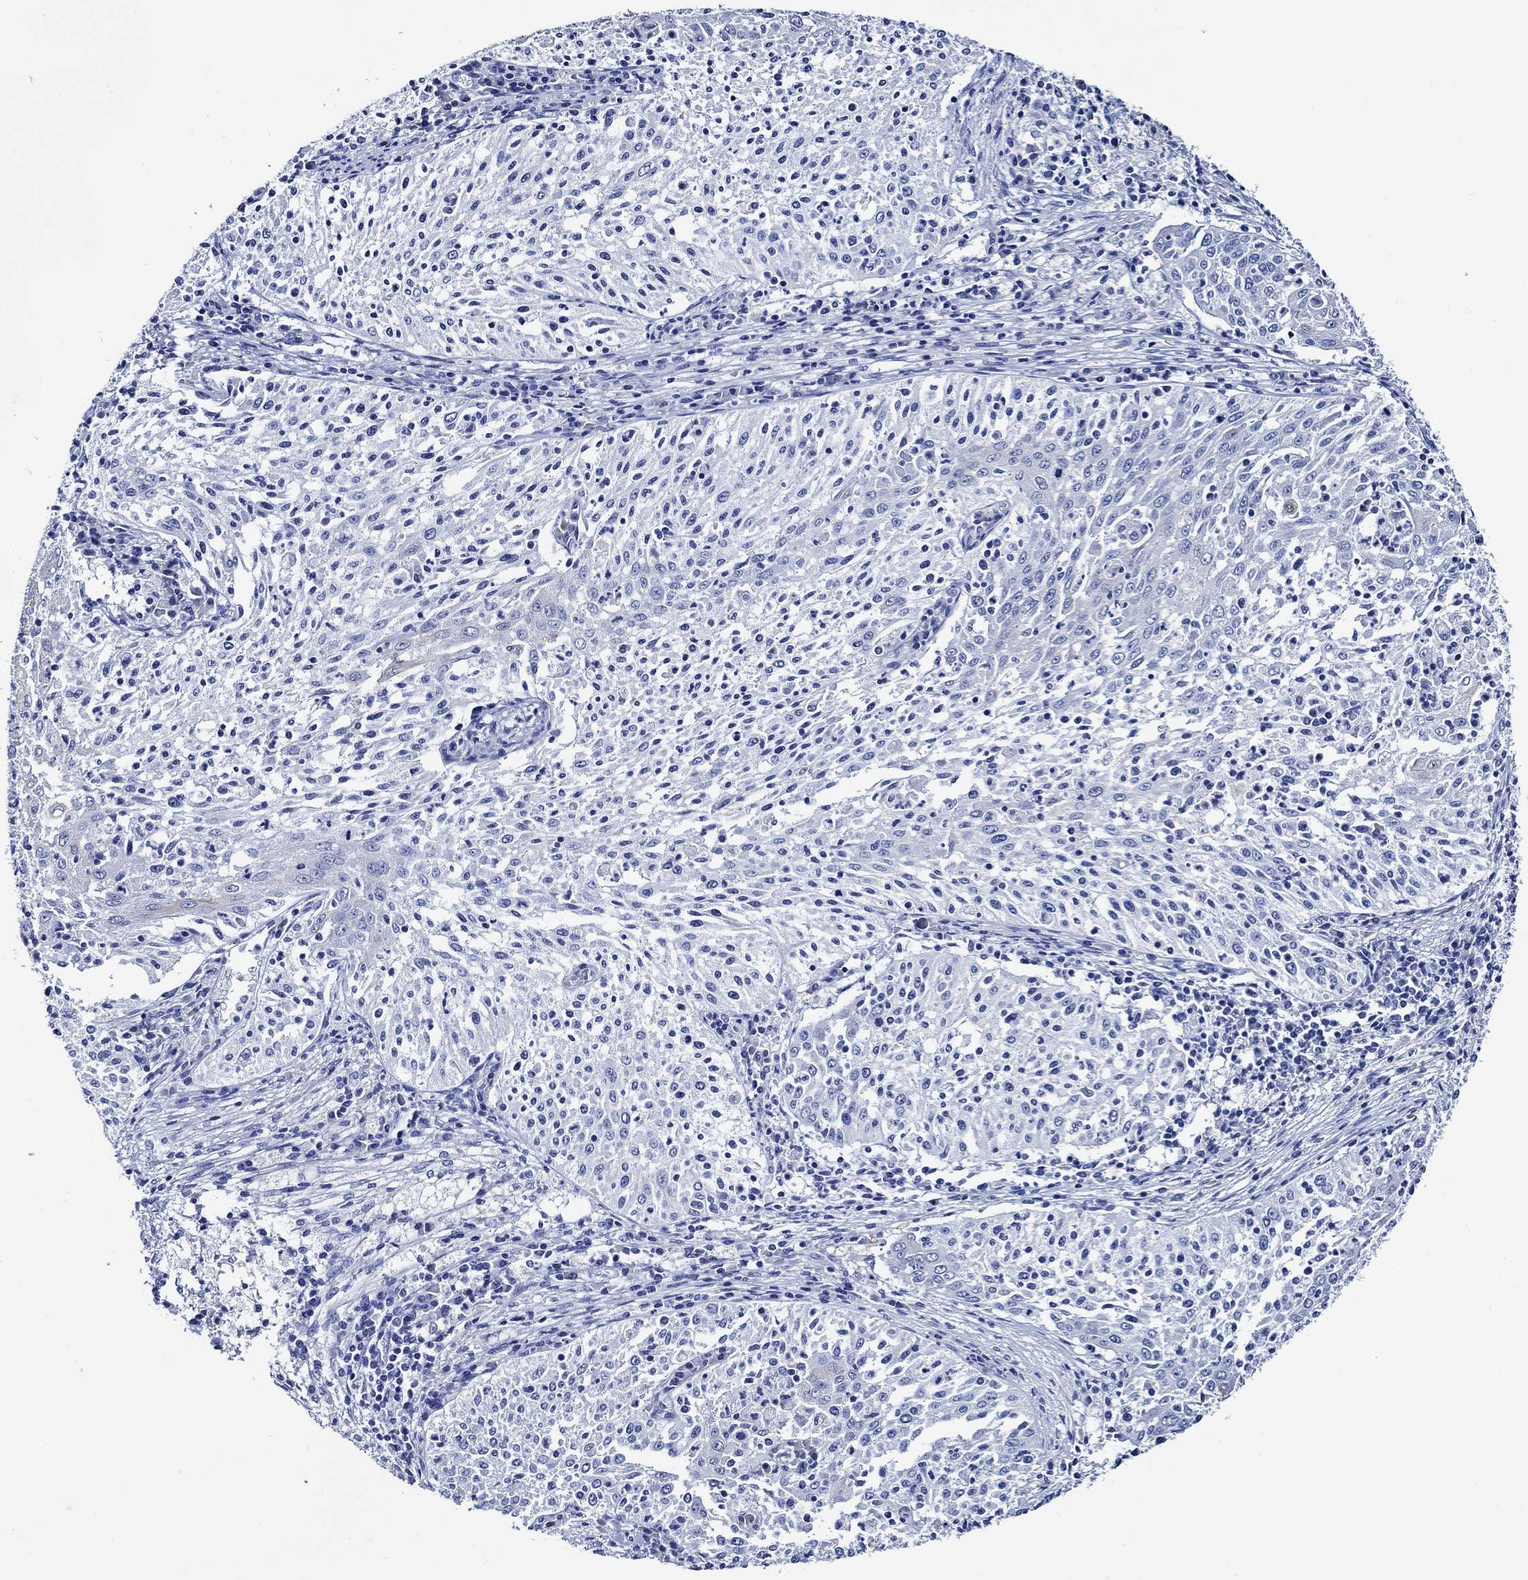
{"staining": {"intensity": "negative", "quantity": "none", "location": "none"}, "tissue": "cervical cancer", "cell_type": "Tumor cells", "image_type": "cancer", "snomed": [{"axis": "morphology", "description": "Squamous cell carcinoma, NOS"}, {"axis": "topography", "description": "Cervix"}], "caption": "Immunohistochemistry (IHC) of human cervical cancer (squamous cell carcinoma) exhibits no positivity in tumor cells. (Stains: DAB IHC with hematoxylin counter stain, Microscopy: brightfield microscopy at high magnification).", "gene": "WDR62", "patient": {"sex": "female", "age": 41}}